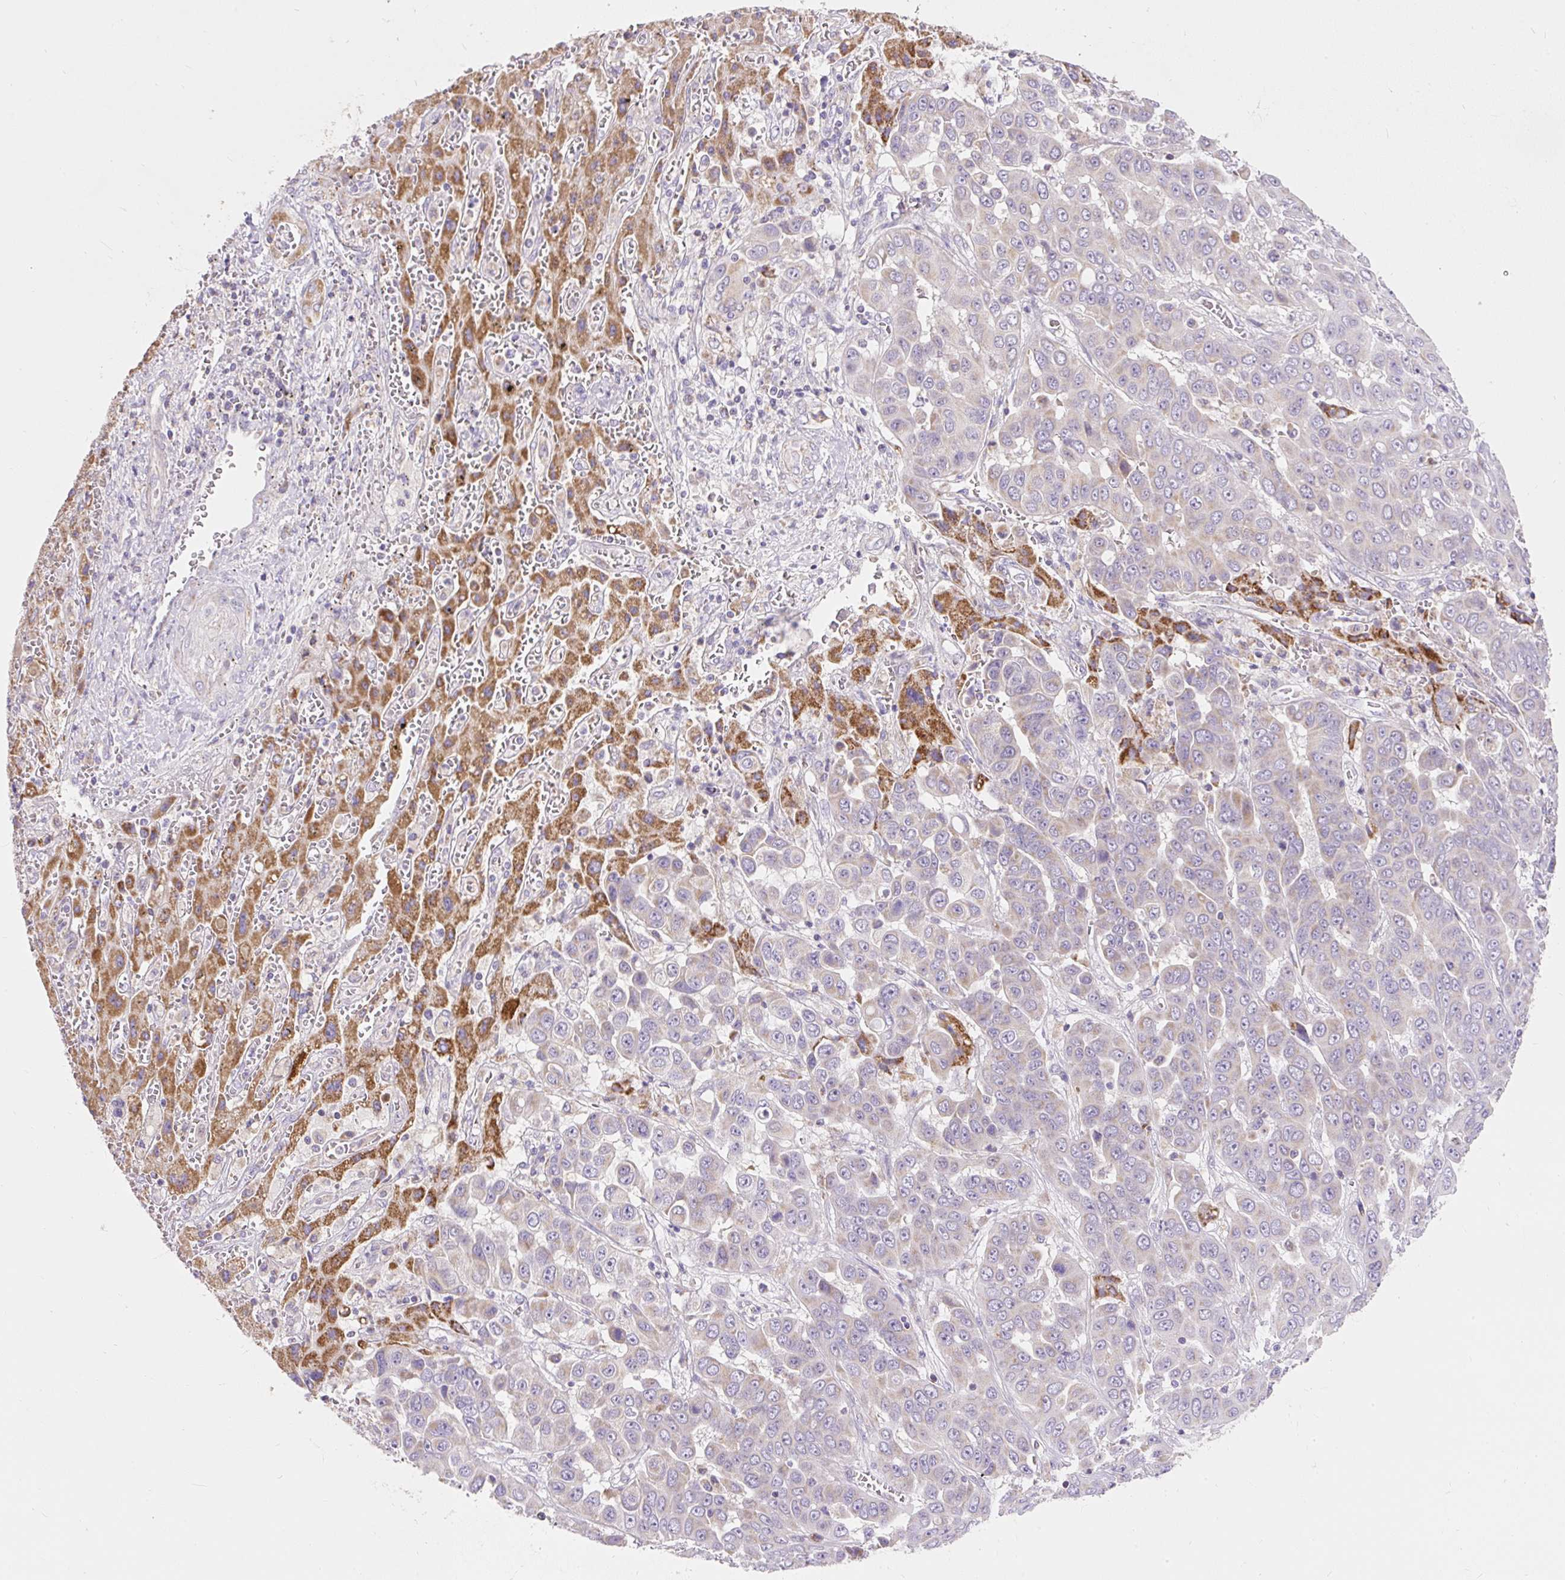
{"staining": {"intensity": "negative", "quantity": "none", "location": "none"}, "tissue": "liver cancer", "cell_type": "Tumor cells", "image_type": "cancer", "snomed": [{"axis": "morphology", "description": "Cholangiocarcinoma"}, {"axis": "topography", "description": "Liver"}], "caption": "Immunohistochemistry (IHC) of human liver cholangiocarcinoma displays no positivity in tumor cells. Nuclei are stained in blue.", "gene": "PMAIP1", "patient": {"sex": "female", "age": 52}}